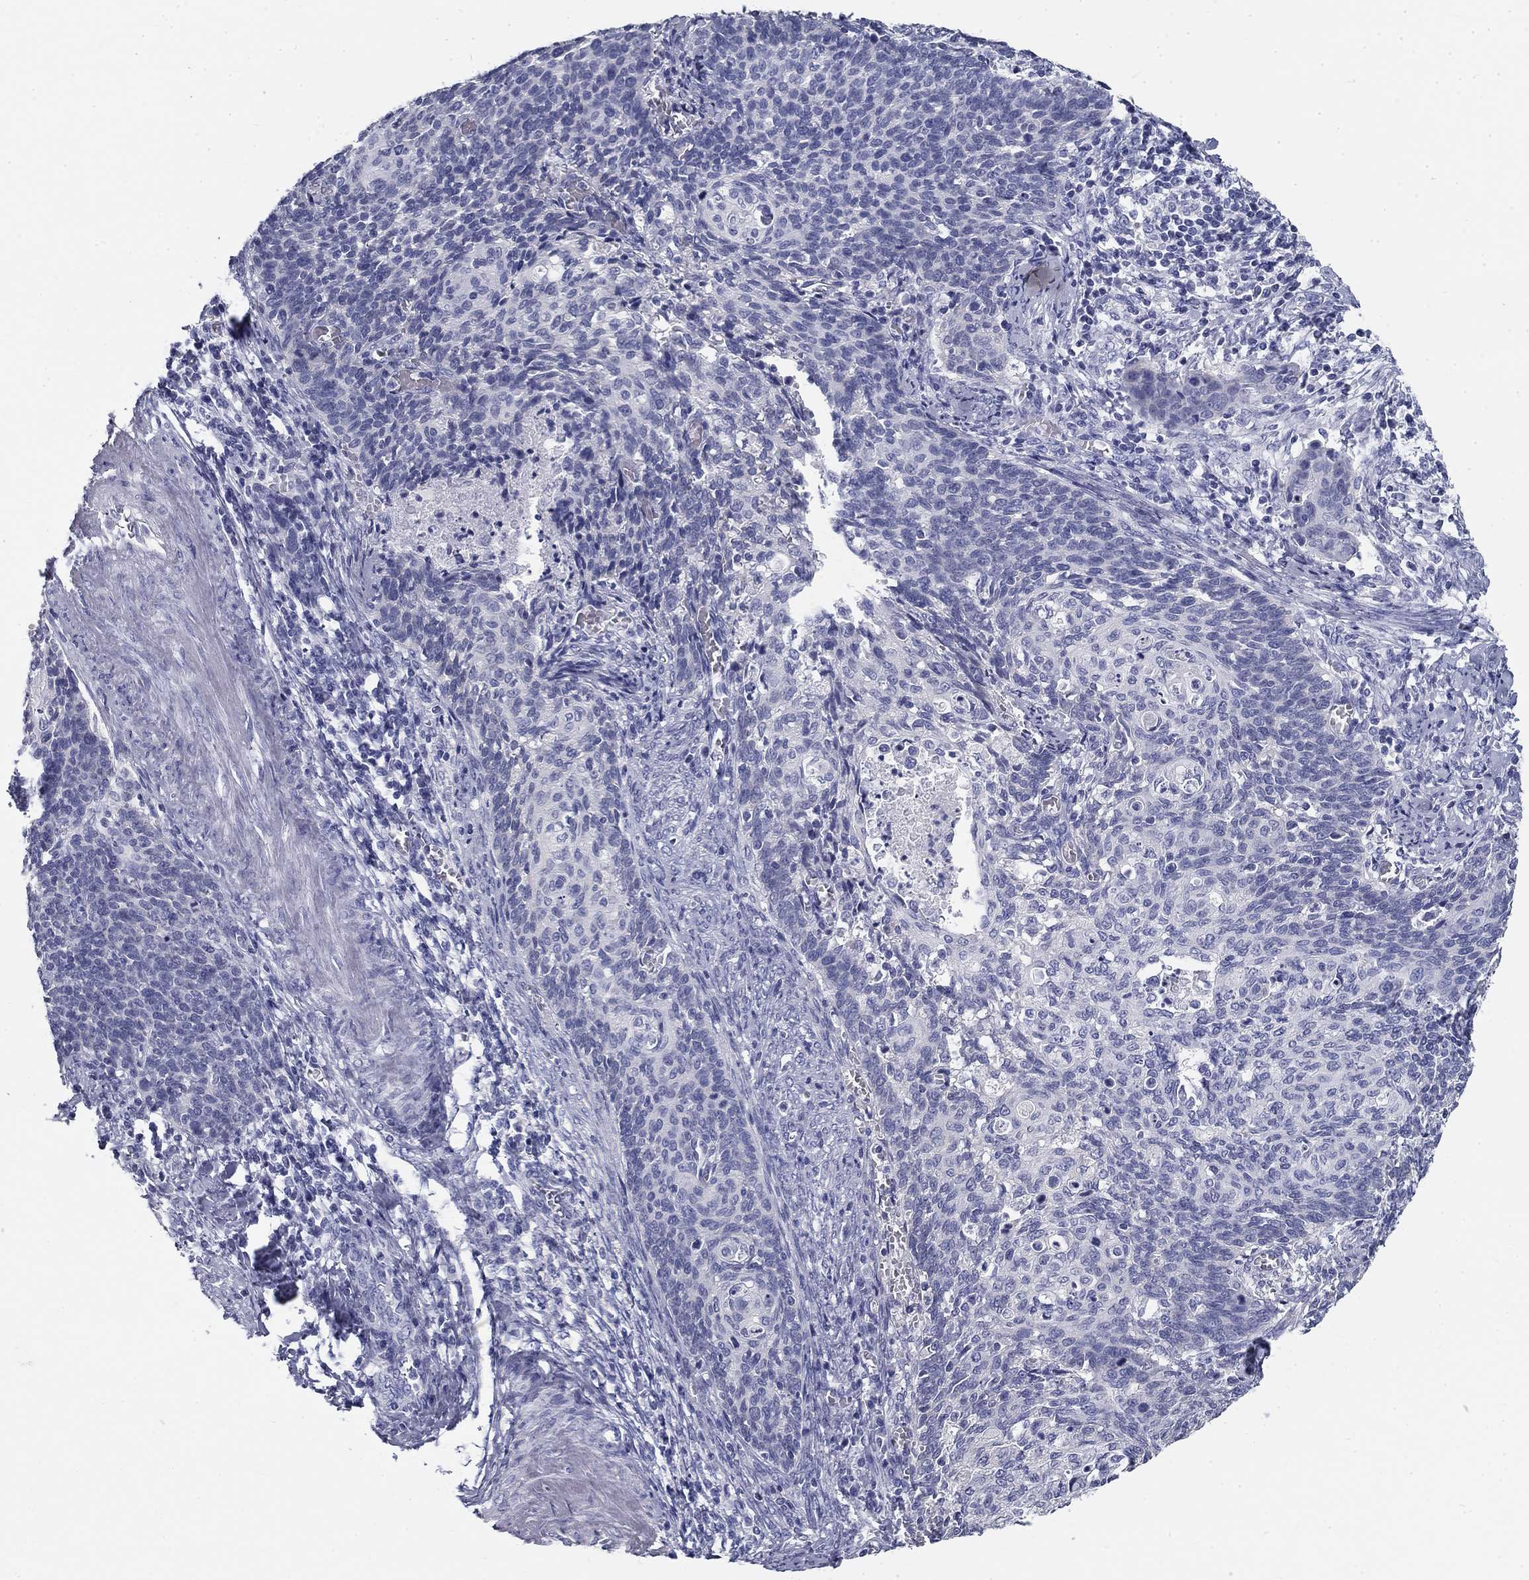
{"staining": {"intensity": "negative", "quantity": "none", "location": "none"}, "tissue": "cervical cancer", "cell_type": "Tumor cells", "image_type": "cancer", "snomed": [{"axis": "morphology", "description": "Normal tissue, NOS"}, {"axis": "morphology", "description": "Squamous cell carcinoma, NOS"}, {"axis": "topography", "description": "Cervix"}], "caption": "A micrograph of human cervical cancer (squamous cell carcinoma) is negative for staining in tumor cells. (DAB (3,3'-diaminobenzidine) immunohistochemistry (IHC), high magnification).", "gene": "GALNTL5", "patient": {"sex": "female", "age": 39}}